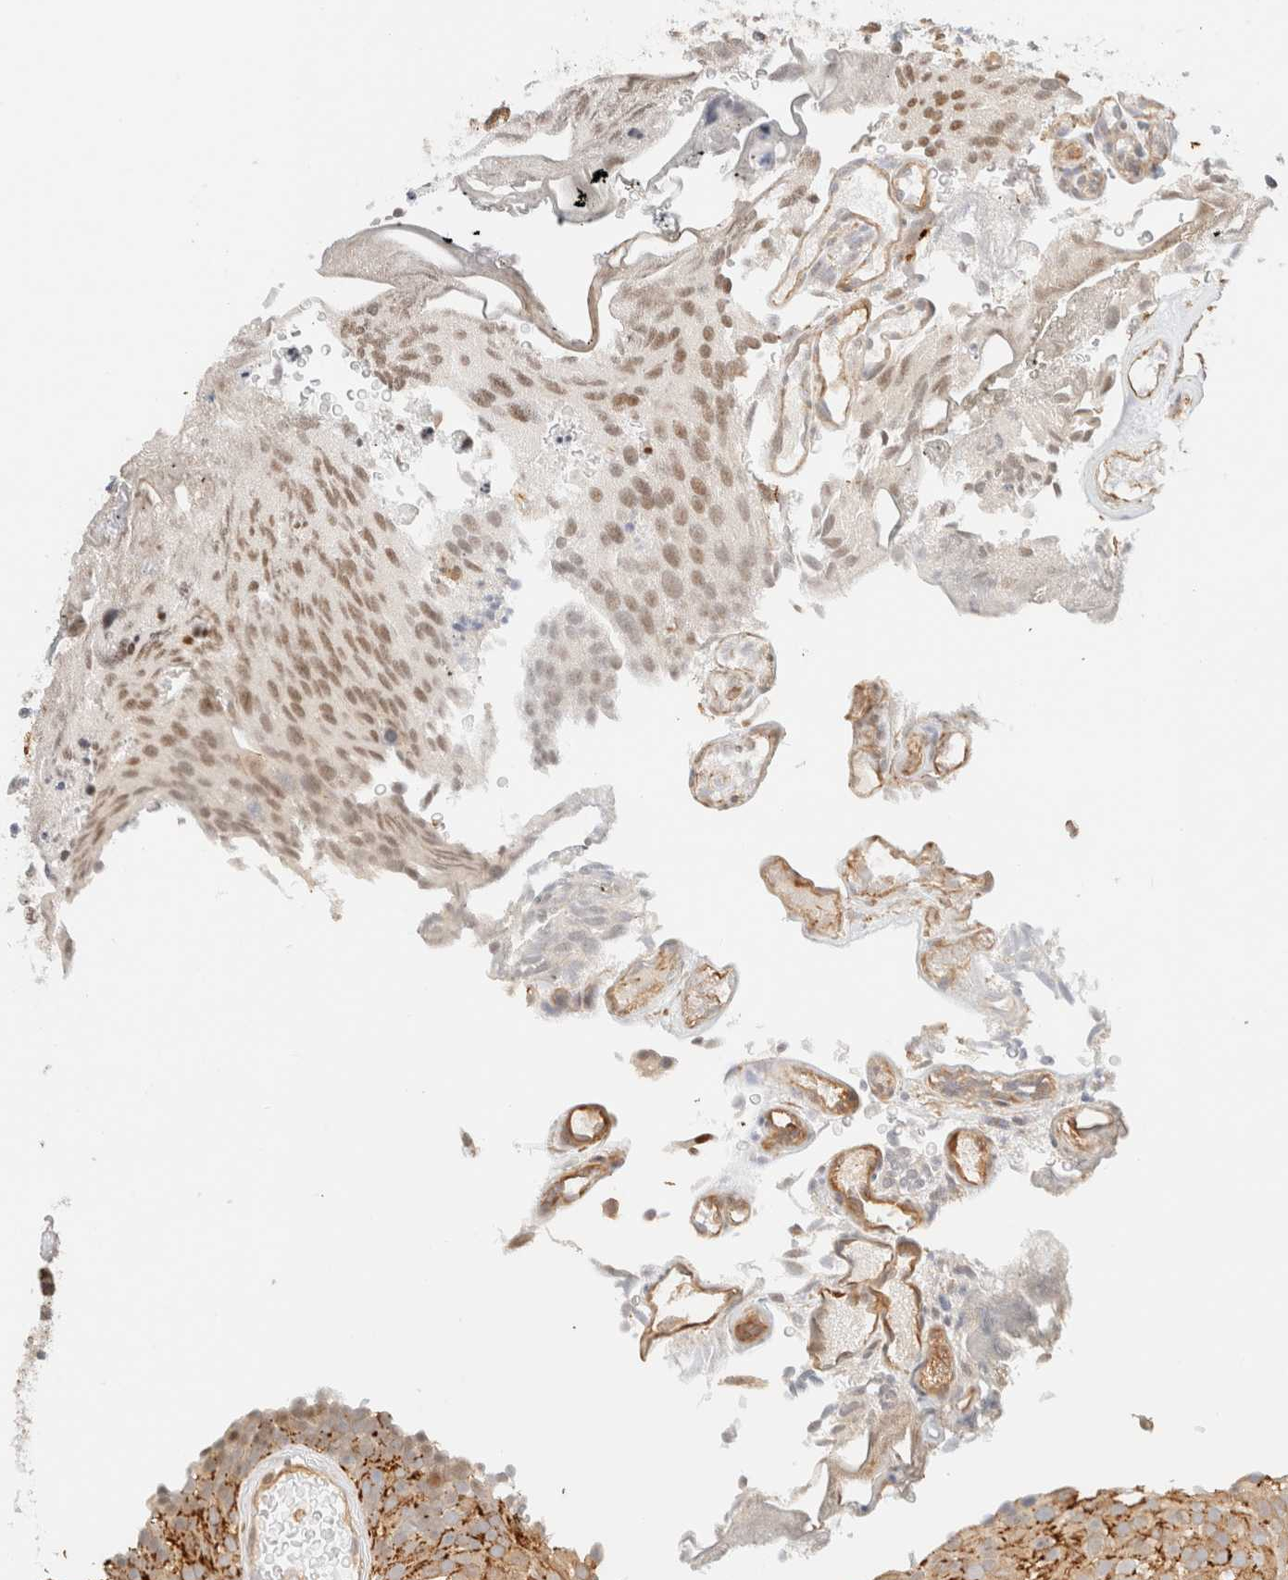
{"staining": {"intensity": "moderate", "quantity": ">75%", "location": "cytoplasmic/membranous"}, "tissue": "urothelial cancer", "cell_type": "Tumor cells", "image_type": "cancer", "snomed": [{"axis": "morphology", "description": "Urothelial carcinoma, Low grade"}, {"axis": "topography", "description": "Urinary bladder"}], "caption": "A histopathology image of human urothelial cancer stained for a protein displays moderate cytoplasmic/membranous brown staining in tumor cells.", "gene": "ARID5A", "patient": {"sex": "male", "age": 78}}